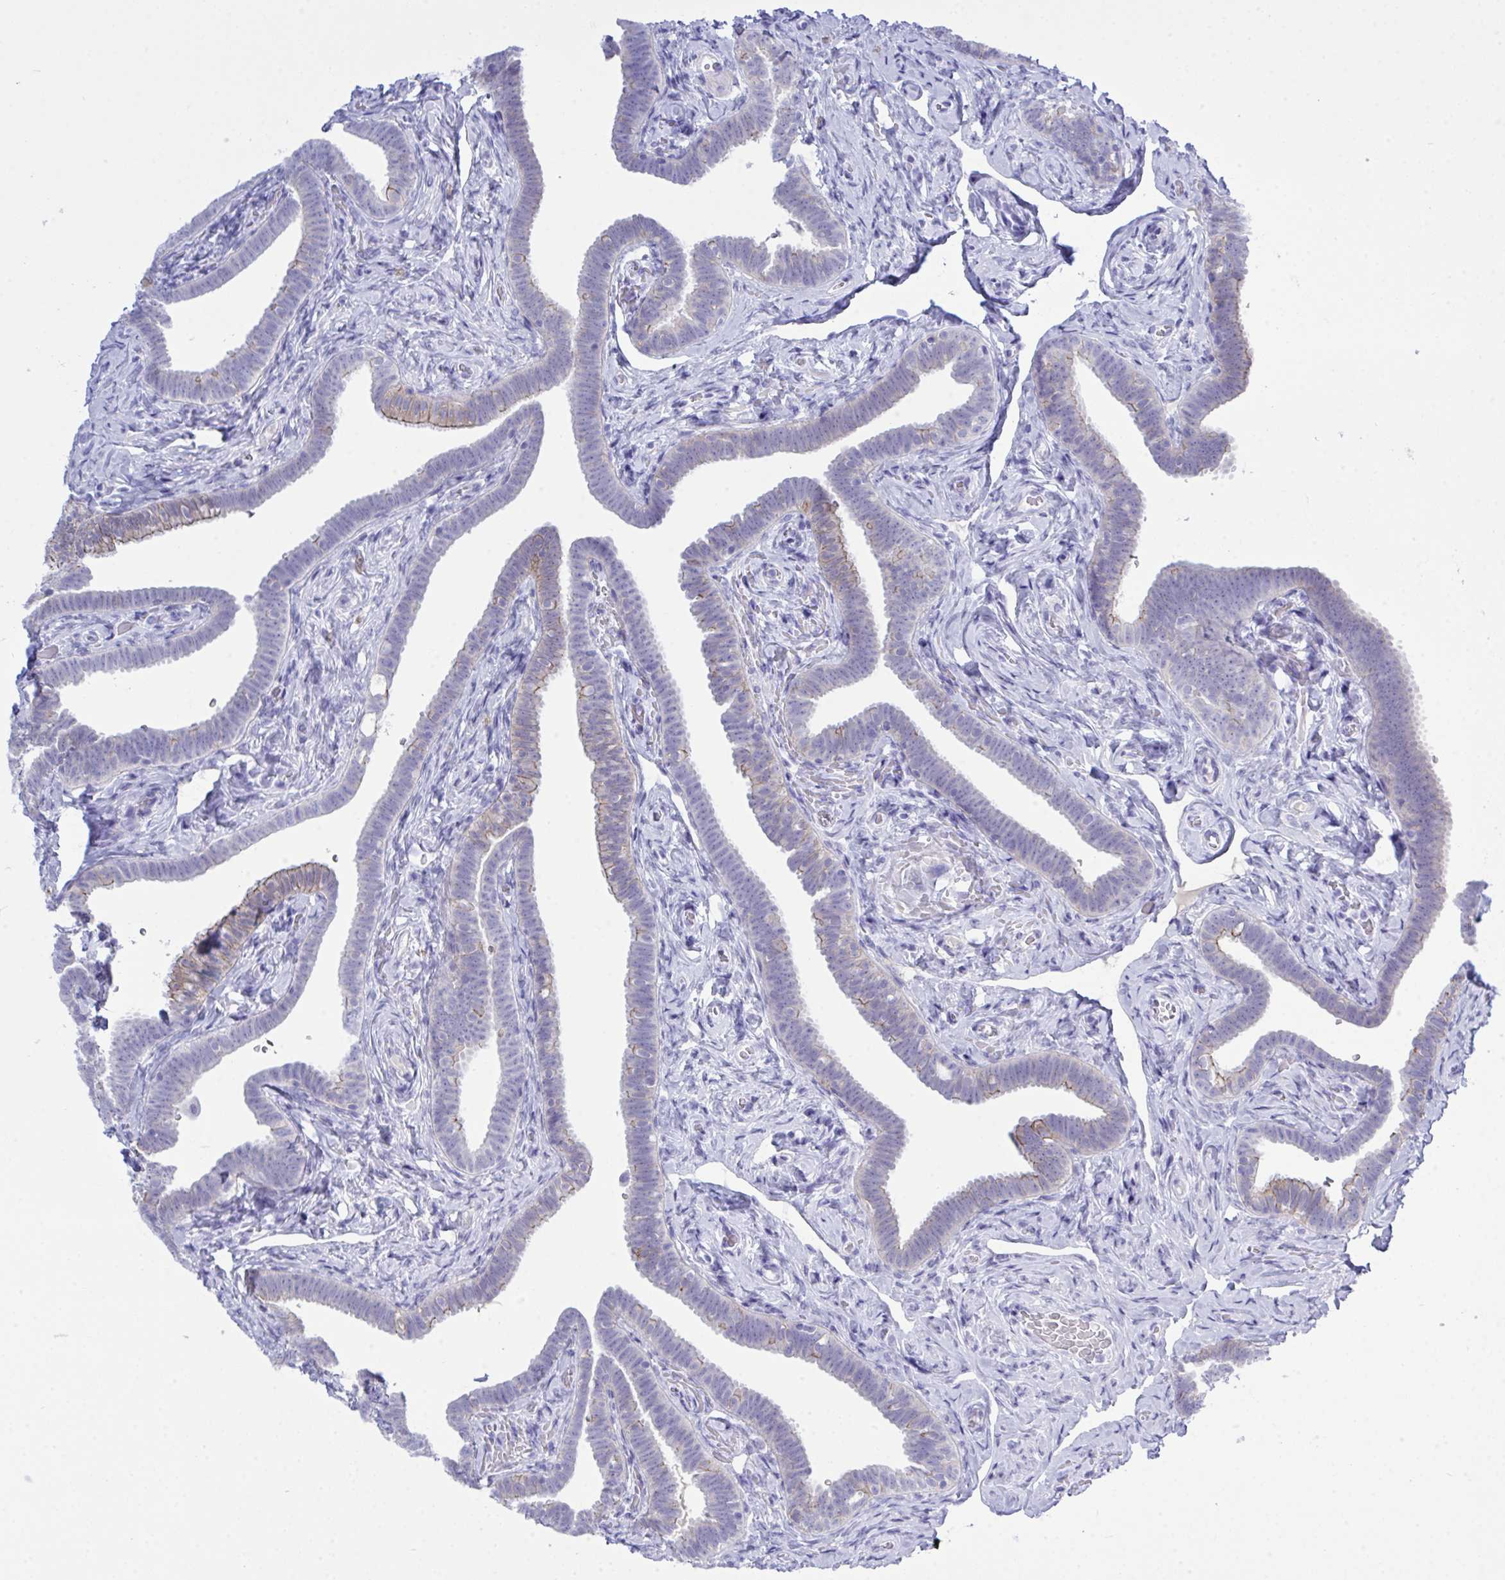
{"staining": {"intensity": "weak", "quantity": "25%-75%", "location": "cytoplasmic/membranous"}, "tissue": "fallopian tube", "cell_type": "Glandular cells", "image_type": "normal", "snomed": [{"axis": "morphology", "description": "Normal tissue, NOS"}, {"axis": "topography", "description": "Fallopian tube"}], "caption": "Human fallopian tube stained for a protein (brown) exhibits weak cytoplasmic/membranous positive expression in approximately 25%-75% of glandular cells.", "gene": "GLB1L2", "patient": {"sex": "female", "age": 69}}